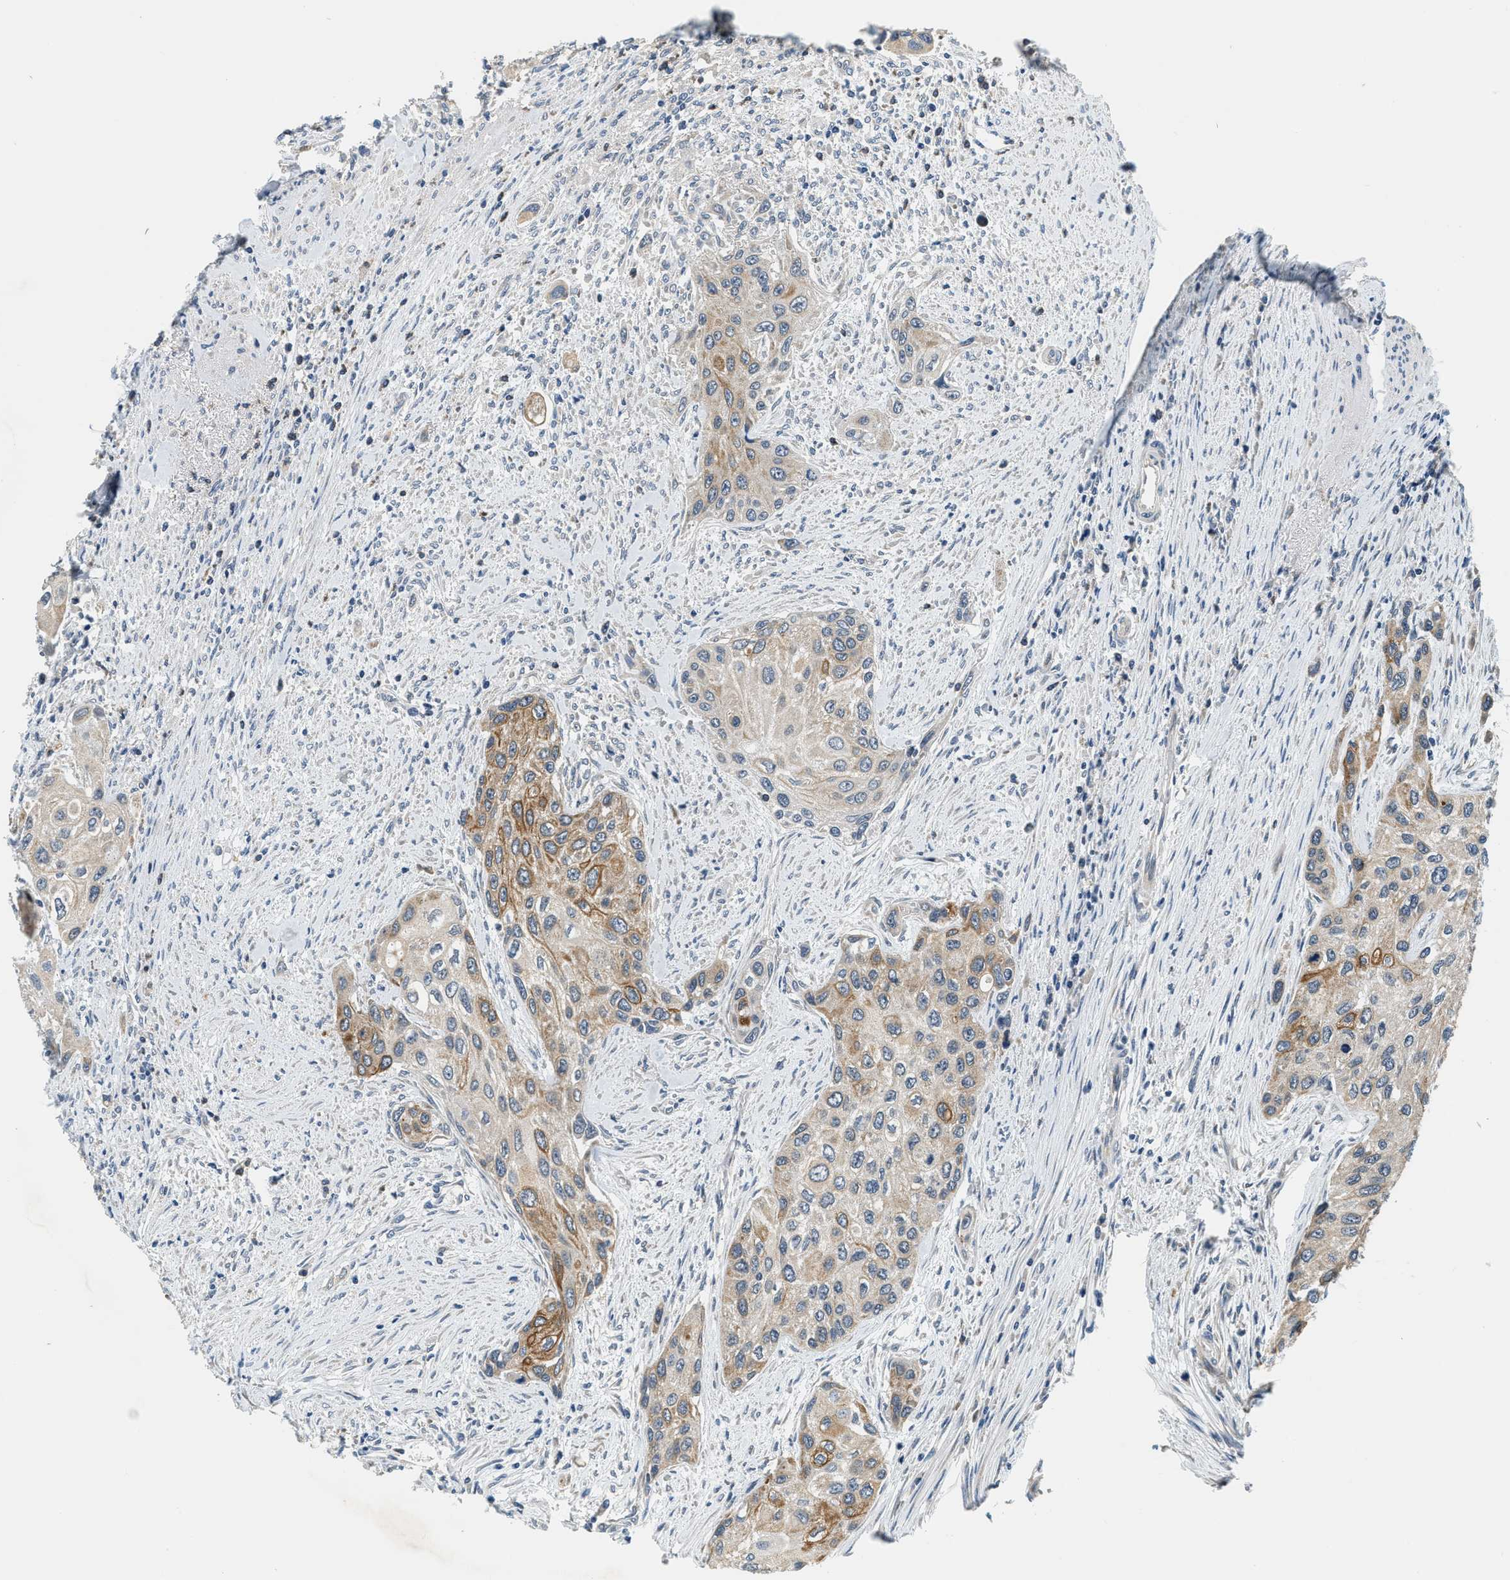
{"staining": {"intensity": "weak", "quantity": ">75%", "location": "cytoplasmic/membranous"}, "tissue": "urothelial cancer", "cell_type": "Tumor cells", "image_type": "cancer", "snomed": [{"axis": "morphology", "description": "Urothelial carcinoma, High grade"}, {"axis": "topography", "description": "Urinary bladder"}], "caption": "Tumor cells show low levels of weak cytoplasmic/membranous positivity in about >75% of cells in human urothelial cancer.", "gene": "YAE1", "patient": {"sex": "female", "age": 56}}